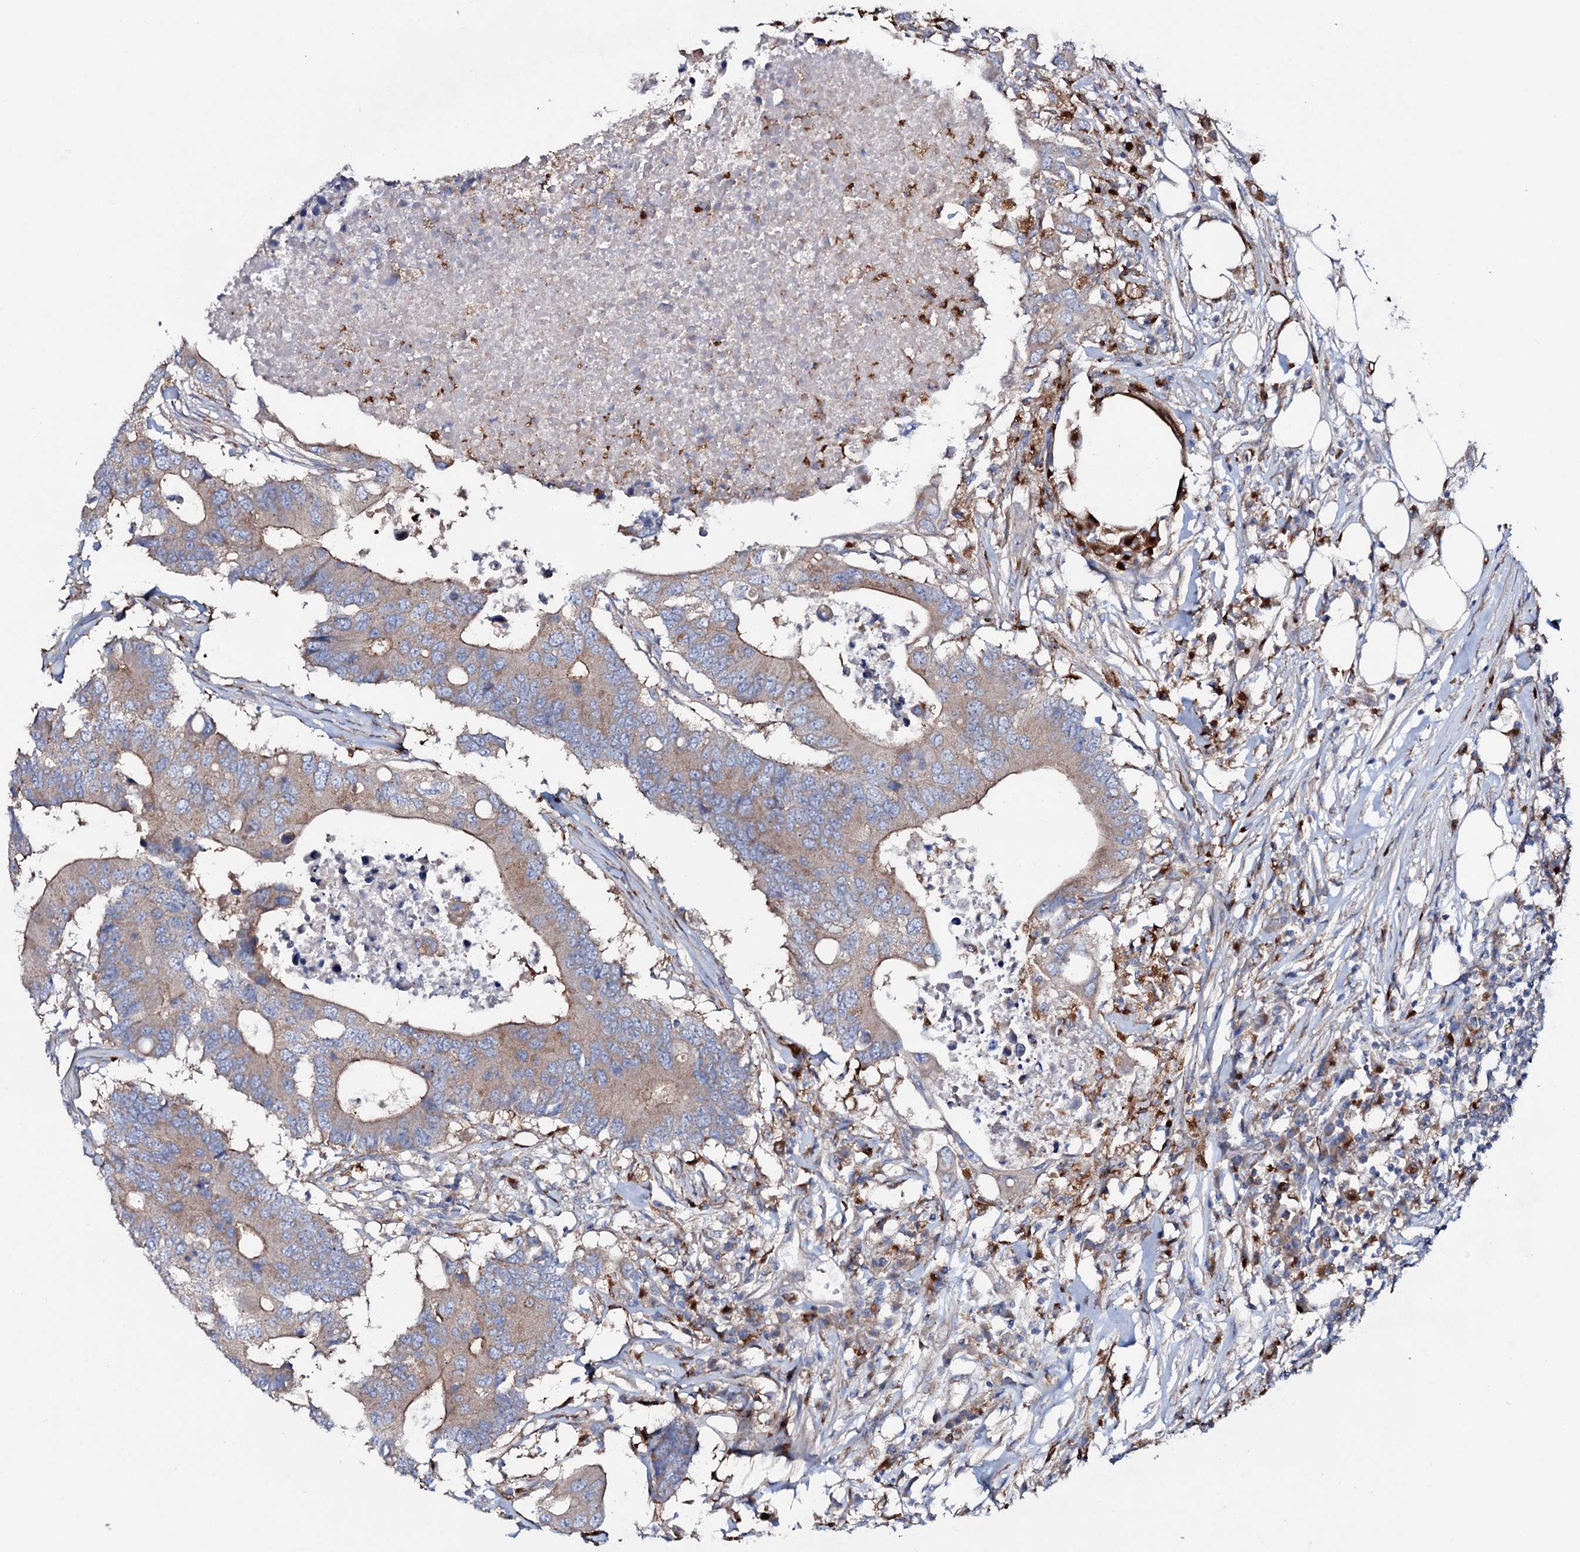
{"staining": {"intensity": "moderate", "quantity": "25%-75%", "location": "cytoplasmic/membranous"}, "tissue": "colorectal cancer", "cell_type": "Tumor cells", "image_type": "cancer", "snomed": [{"axis": "morphology", "description": "Adenocarcinoma, NOS"}, {"axis": "topography", "description": "Colon"}], "caption": "Protein staining reveals moderate cytoplasmic/membranous expression in approximately 25%-75% of tumor cells in colorectal cancer (adenocarcinoma). Using DAB (3,3'-diaminobenzidine) (brown) and hematoxylin (blue) stains, captured at high magnification using brightfield microscopy.", "gene": "P2RX4", "patient": {"sex": "male", "age": 71}}